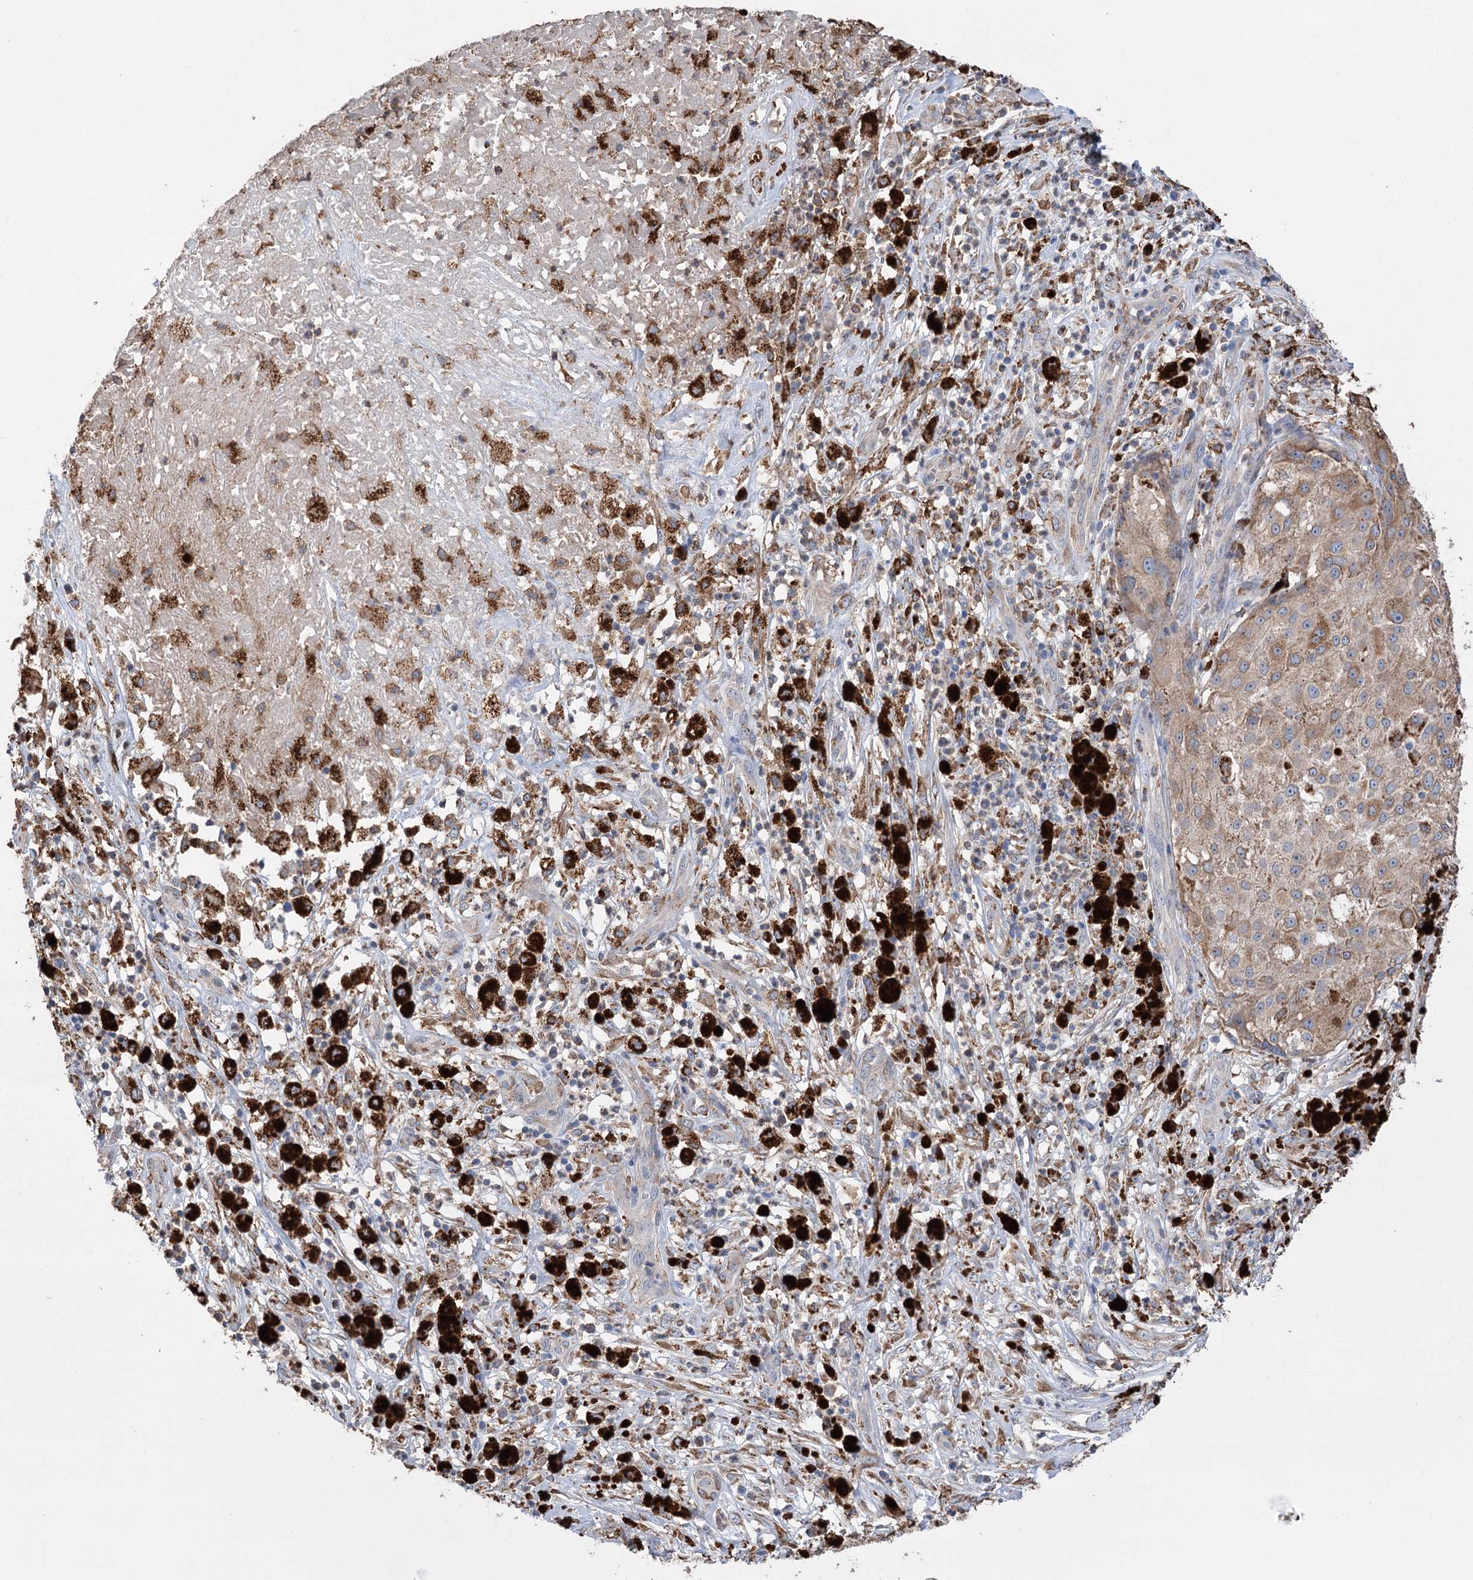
{"staining": {"intensity": "moderate", "quantity": ">75%", "location": "cytoplasmic/membranous"}, "tissue": "melanoma", "cell_type": "Tumor cells", "image_type": "cancer", "snomed": [{"axis": "morphology", "description": "Necrosis, NOS"}, {"axis": "morphology", "description": "Malignant melanoma, NOS"}, {"axis": "topography", "description": "Skin"}], "caption": "IHC micrograph of neoplastic tissue: human malignant melanoma stained using IHC reveals medium levels of moderate protein expression localized specifically in the cytoplasmic/membranous of tumor cells, appearing as a cytoplasmic/membranous brown color.", "gene": "TRIM71", "patient": {"sex": "female", "age": 87}}